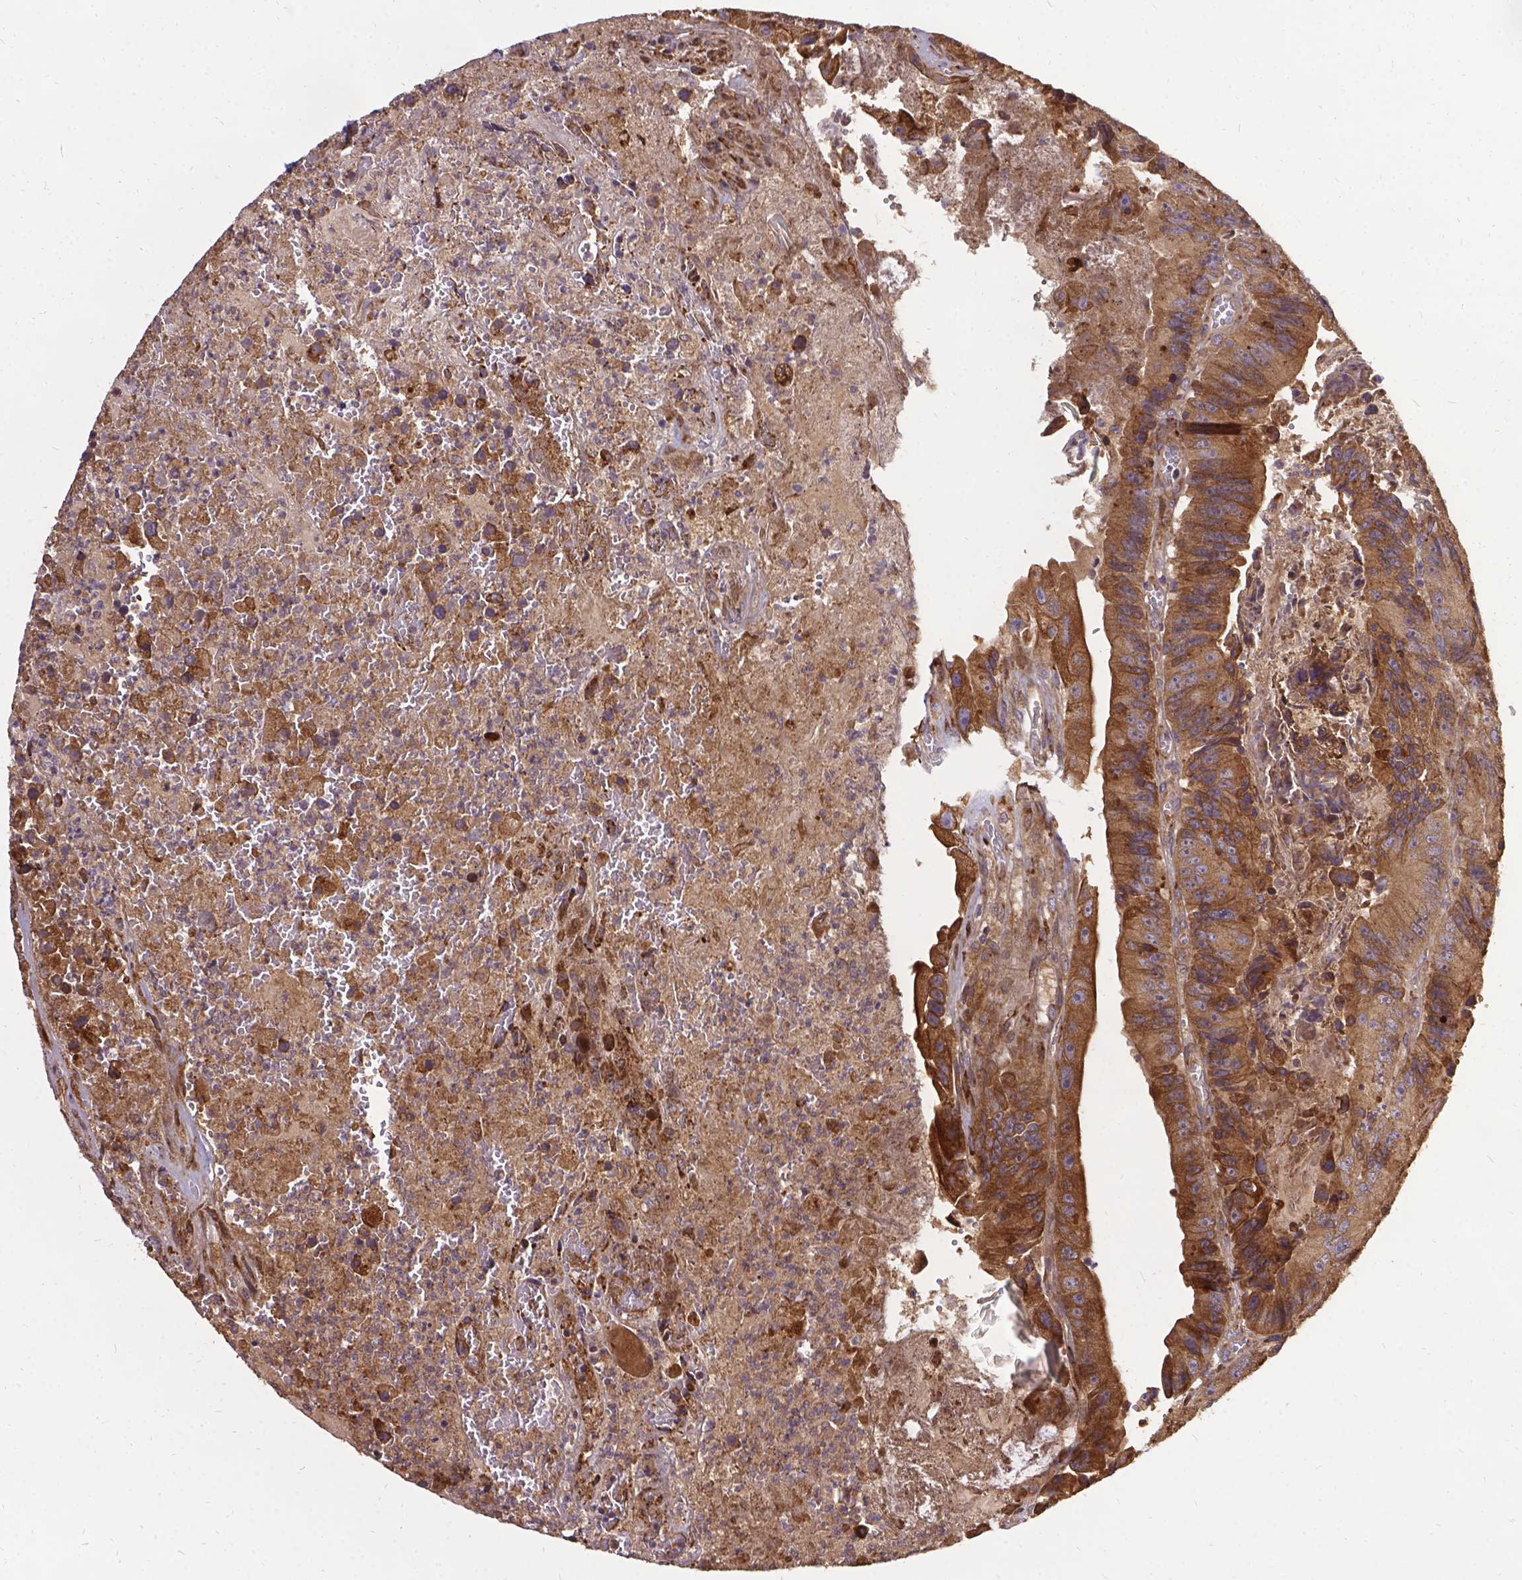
{"staining": {"intensity": "moderate", "quantity": ">75%", "location": "cytoplasmic/membranous"}, "tissue": "colorectal cancer", "cell_type": "Tumor cells", "image_type": "cancer", "snomed": [{"axis": "morphology", "description": "Adenocarcinoma, NOS"}, {"axis": "topography", "description": "Colon"}], "caption": "A histopathology image of human colorectal adenocarcinoma stained for a protein demonstrates moderate cytoplasmic/membranous brown staining in tumor cells.", "gene": "DENND6A", "patient": {"sex": "female", "age": 86}}